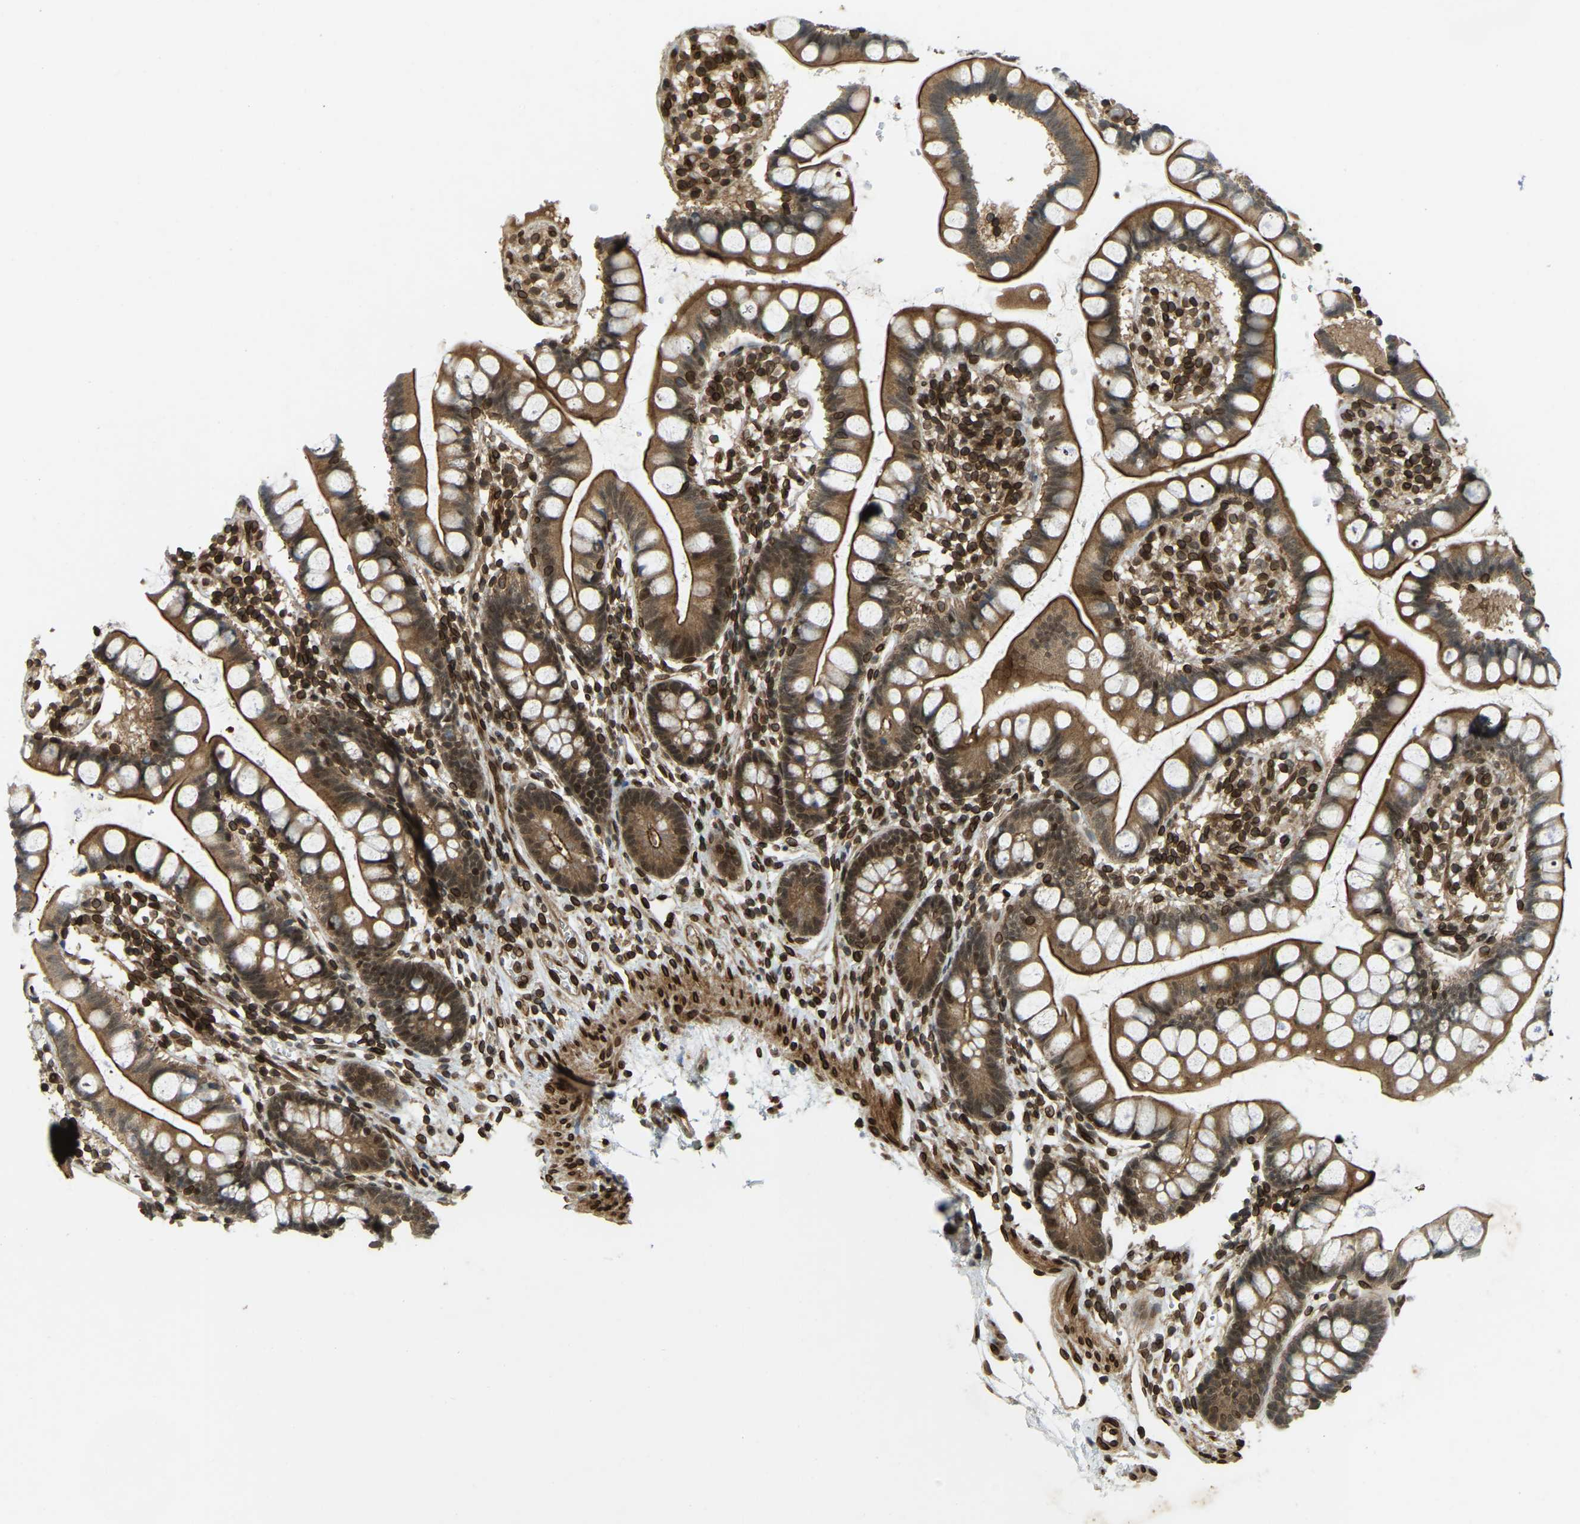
{"staining": {"intensity": "moderate", "quantity": ">75%", "location": "cytoplasmic/membranous,nuclear"}, "tissue": "small intestine", "cell_type": "Glandular cells", "image_type": "normal", "snomed": [{"axis": "morphology", "description": "Normal tissue, NOS"}, {"axis": "topography", "description": "Small intestine"}], "caption": "Small intestine stained with IHC displays moderate cytoplasmic/membranous,nuclear positivity in approximately >75% of glandular cells.", "gene": "SYNE1", "patient": {"sex": "female", "age": 84}}